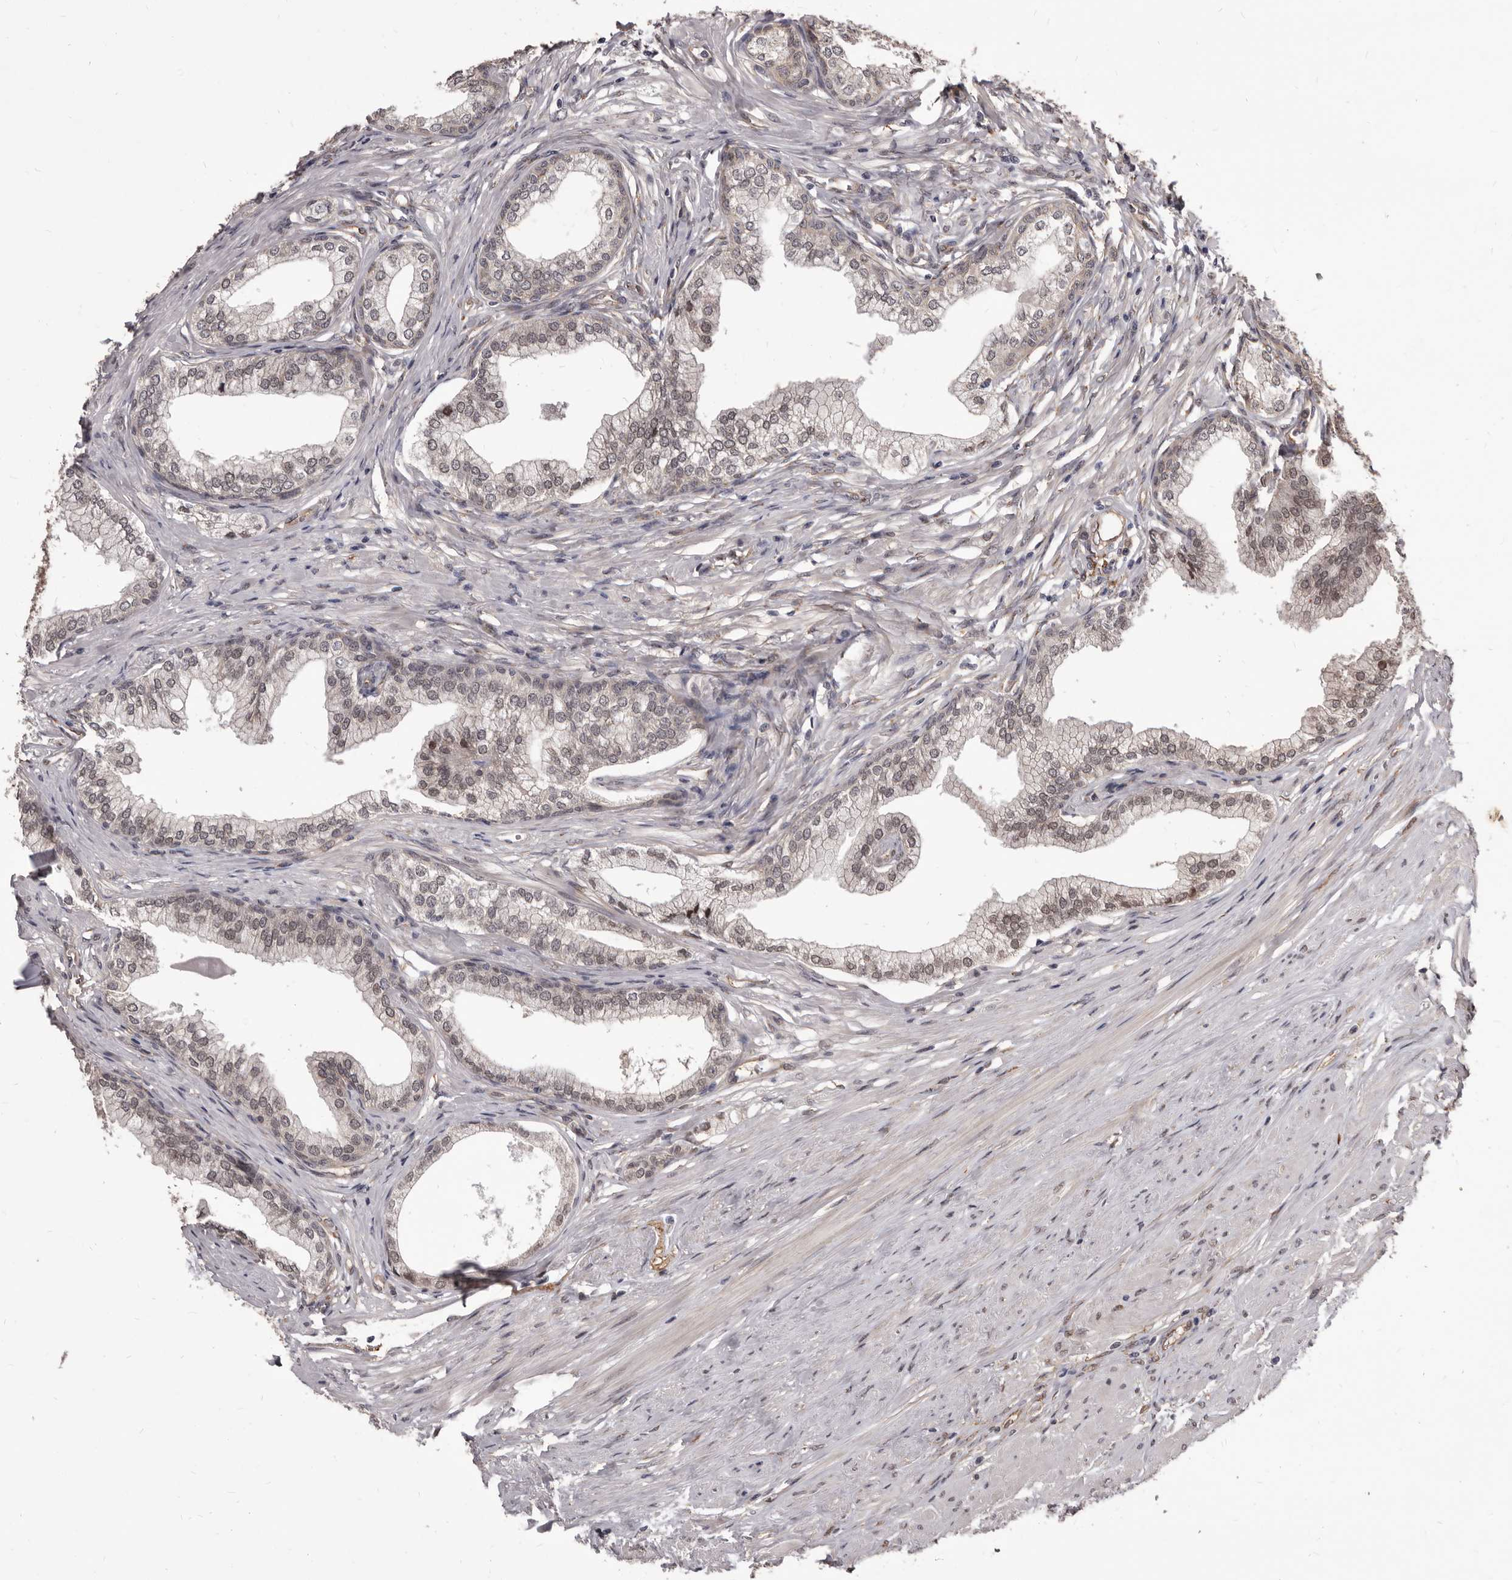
{"staining": {"intensity": "moderate", "quantity": "25%-75%", "location": "cytoplasmic/membranous,nuclear"}, "tissue": "prostate", "cell_type": "Glandular cells", "image_type": "normal", "snomed": [{"axis": "morphology", "description": "Normal tissue, NOS"}, {"axis": "morphology", "description": "Urothelial carcinoma, Low grade"}, {"axis": "topography", "description": "Urinary bladder"}, {"axis": "topography", "description": "Prostate"}], "caption": "The histopathology image shows staining of unremarkable prostate, revealing moderate cytoplasmic/membranous,nuclear protein positivity (brown color) within glandular cells.", "gene": "ADAMTS20", "patient": {"sex": "male", "age": 60}}